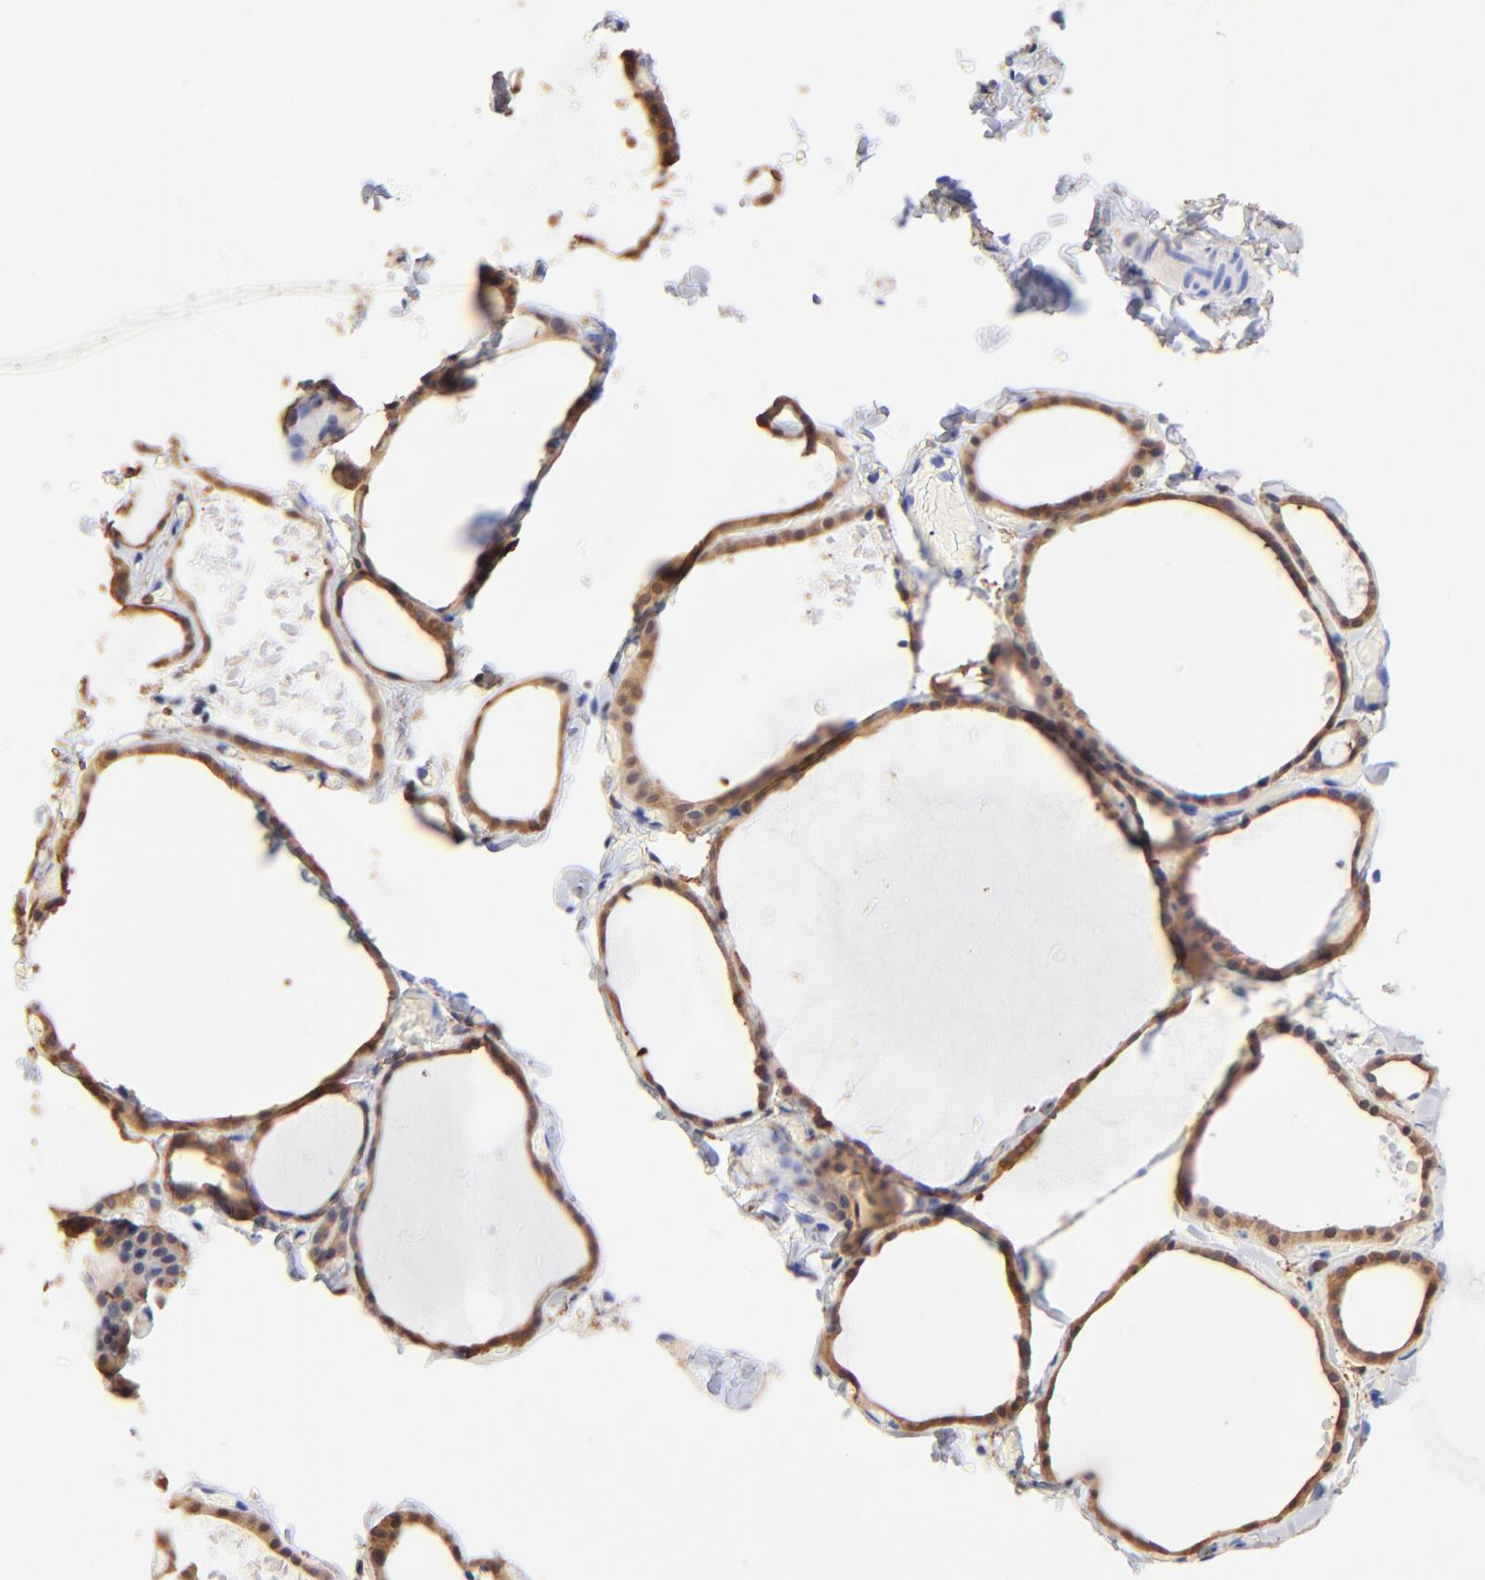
{"staining": {"intensity": "moderate", "quantity": ">75%", "location": "cytoplasmic/membranous"}, "tissue": "thyroid gland", "cell_type": "Glandular cells", "image_type": "normal", "snomed": [{"axis": "morphology", "description": "Normal tissue, NOS"}, {"axis": "topography", "description": "Thyroid gland"}], "caption": "This photomicrograph reveals benign thyroid gland stained with immunohistochemistry to label a protein in brown. The cytoplasmic/membranous of glandular cells show moderate positivity for the protein. Nuclei are counter-stained blue.", "gene": "ALDH1A1", "patient": {"sex": "female", "age": 22}}